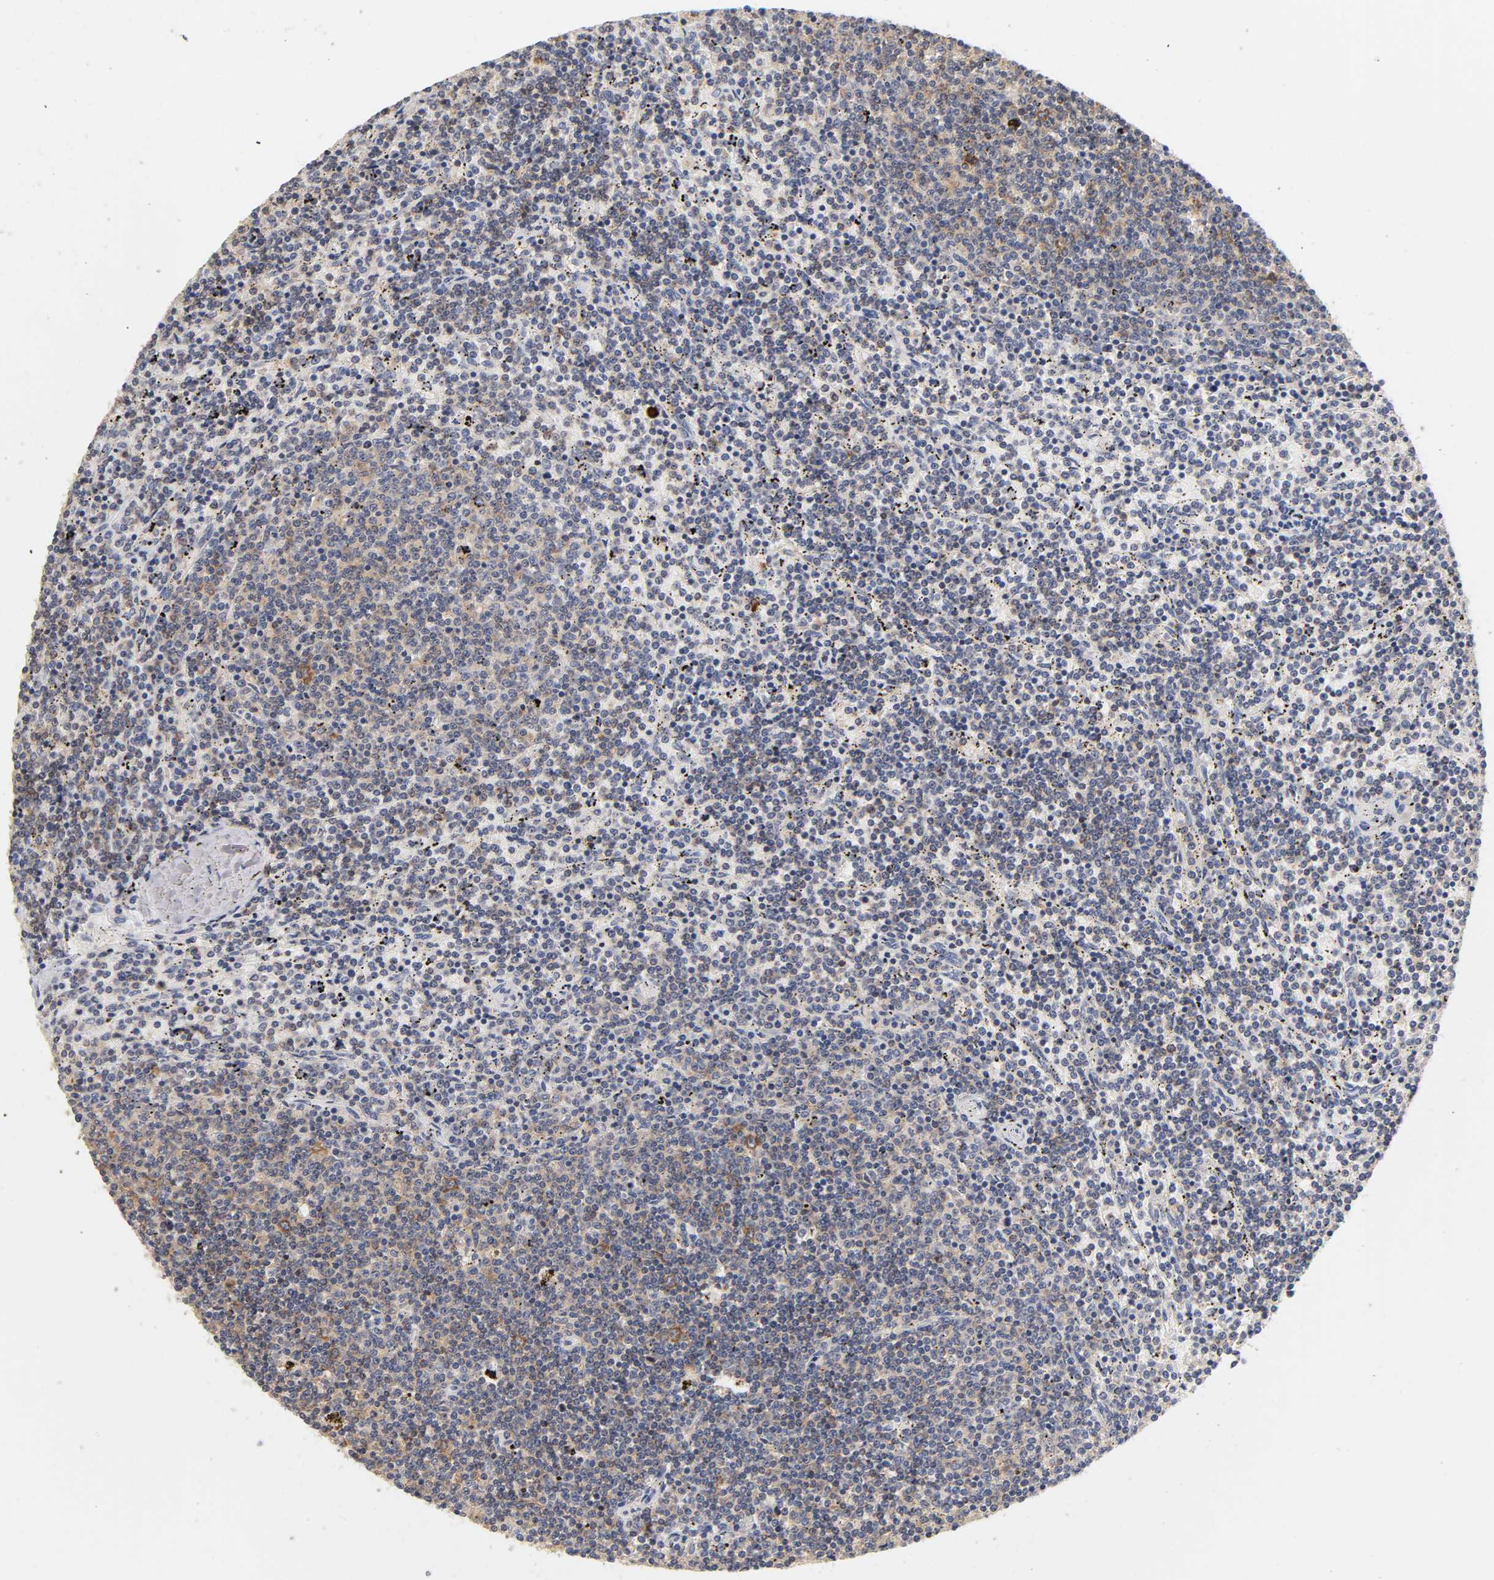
{"staining": {"intensity": "weak", "quantity": "25%-75%", "location": "cytoplasmic/membranous"}, "tissue": "lymphoma", "cell_type": "Tumor cells", "image_type": "cancer", "snomed": [{"axis": "morphology", "description": "Malignant lymphoma, non-Hodgkin's type, Low grade"}, {"axis": "topography", "description": "Spleen"}], "caption": "A micrograph showing weak cytoplasmic/membranous staining in about 25%-75% of tumor cells in low-grade malignant lymphoma, non-Hodgkin's type, as visualized by brown immunohistochemical staining.", "gene": "RPS29", "patient": {"sex": "female", "age": 50}}